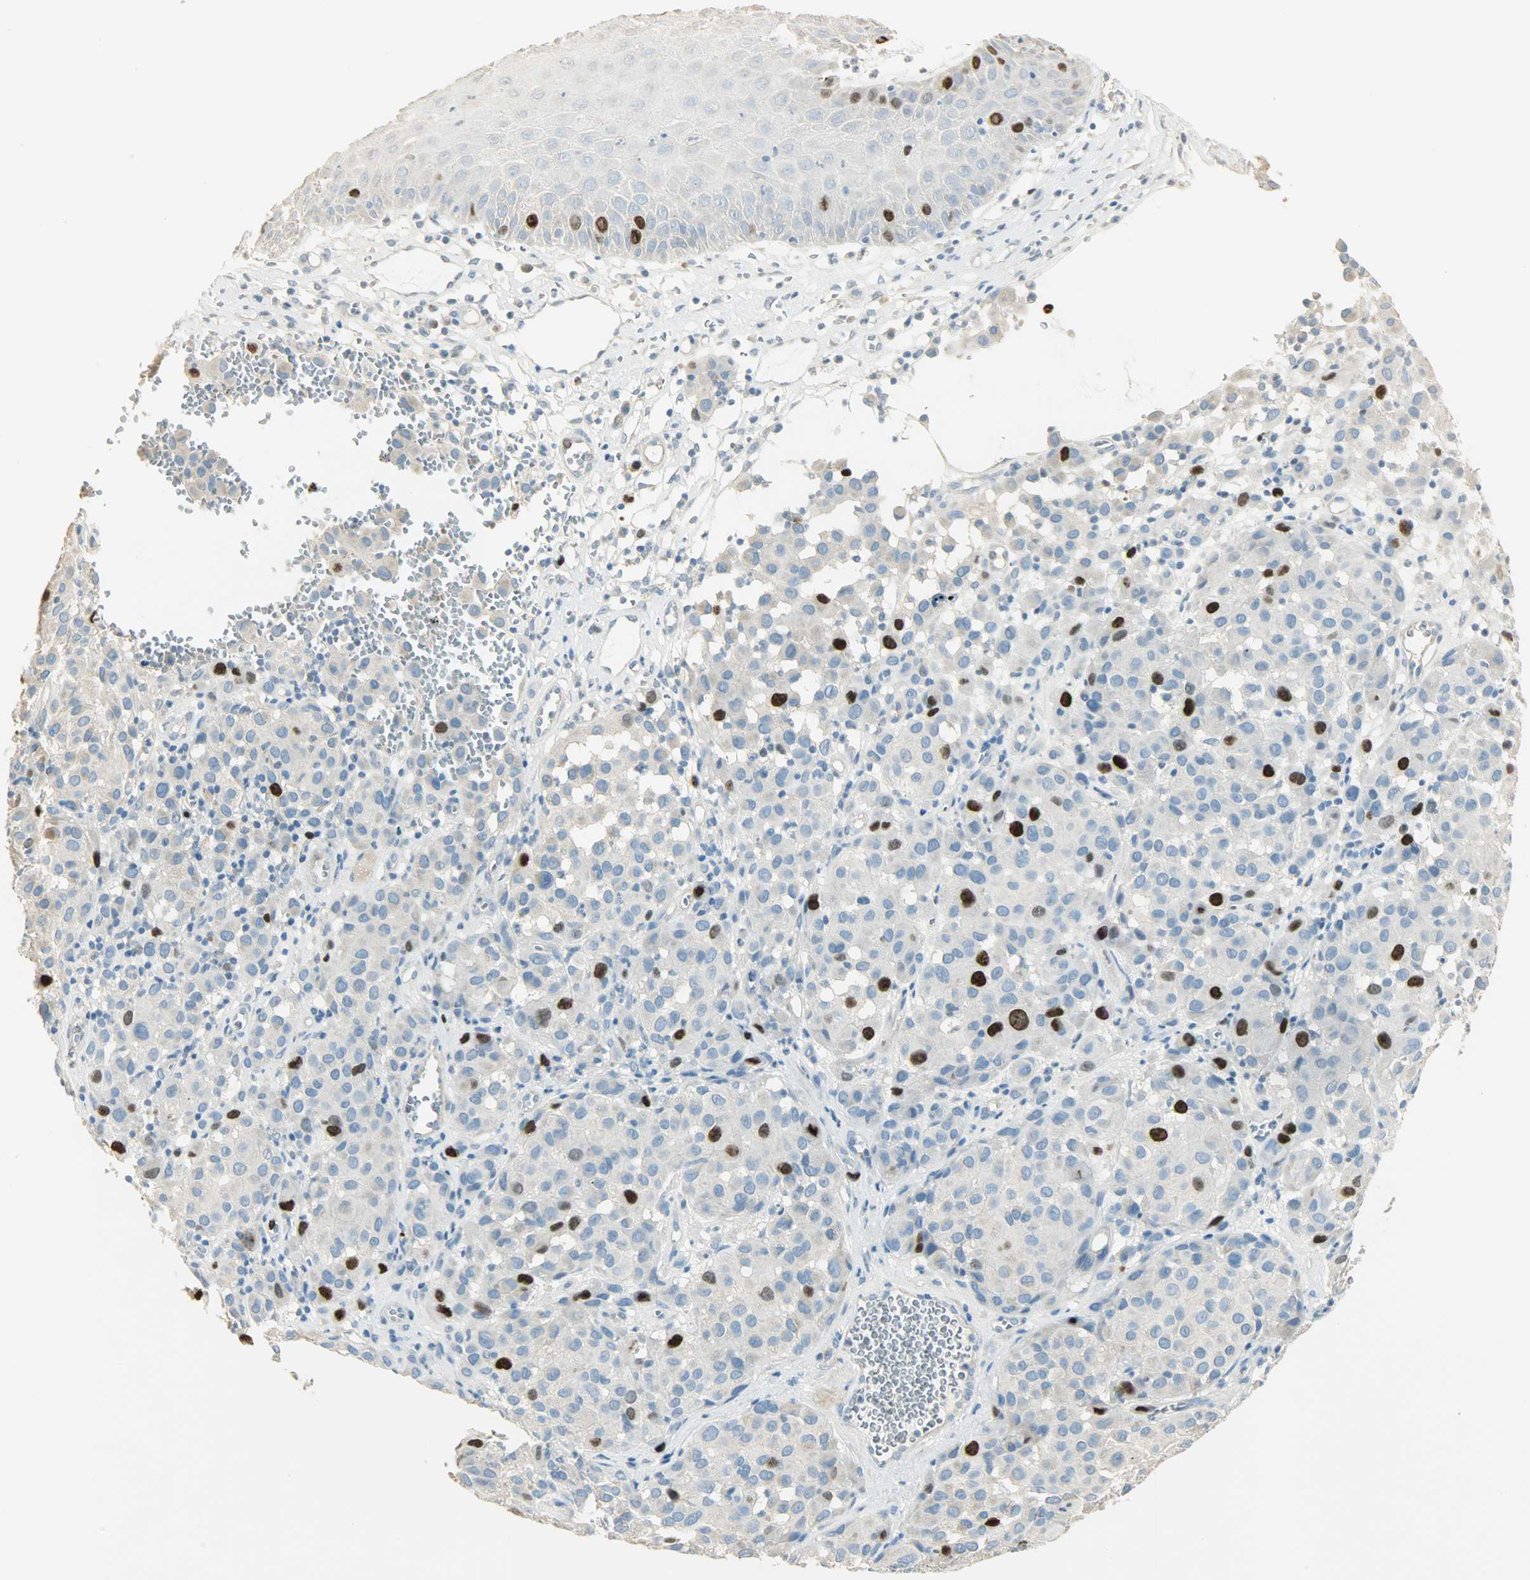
{"staining": {"intensity": "strong", "quantity": "<25%", "location": "cytoplasmic/membranous,nuclear"}, "tissue": "melanoma", "cell_type": "Tumor cells", "image_type": "cancer", "snomed": [{"axis": "morphology", "description": "Malignant melanoma, NOS"}, {"axis": "topography", "description": "Skin"}], "caption": "Protein expression analysis of human melanoma reveals strong cytoplasmic/membranous and nuclear staining in approximately <25% of tumor cells. Immunohistochemistry (ihc) stains the protein in brown and the nuclei are stained blue.", "gene": "TPX2", "patient": {"sex": "female", "age": 21}}